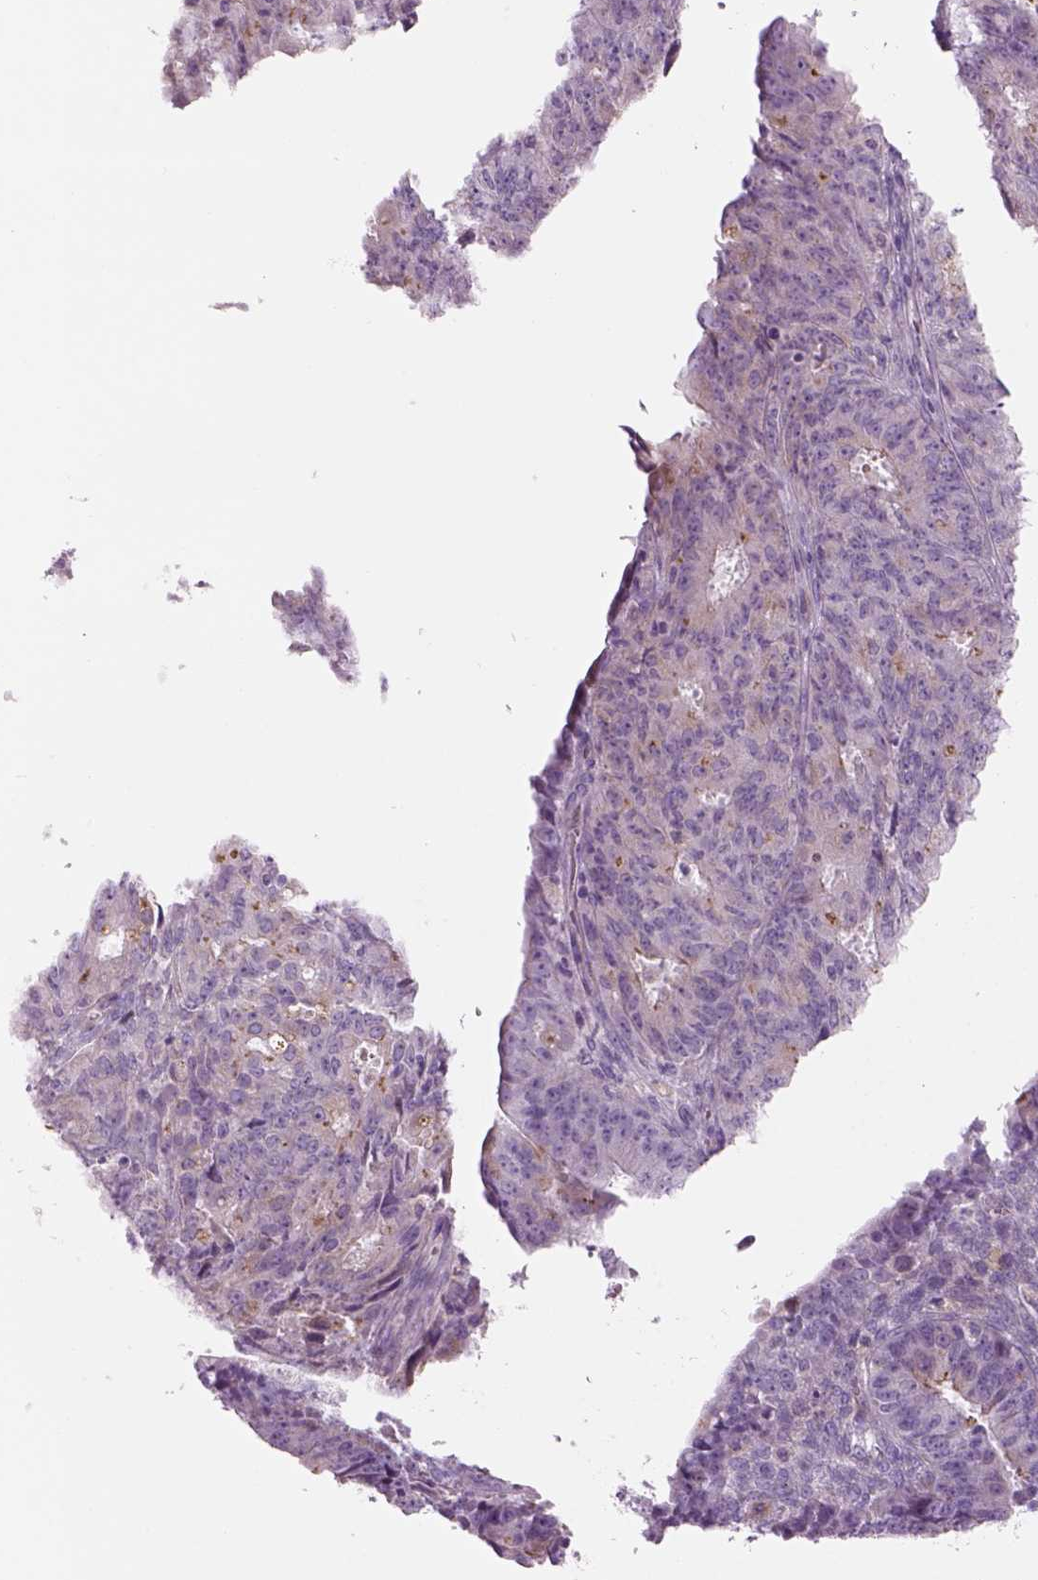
{"staining": {"intensity": "negative", "quantity": "none", "location": "none"}, "tissue": "ovarian cancer", "cell_type": "Tumor cells", "image_type": "cancer", "snomed": [{"axis": "morphology", "description": "Carcinoma, endometroid"}, {"axis": "topography", "description": "Ovary"}], "caption": "There is no significant positivity in tumor cells of ovarian cancer (endometroid carcinoma).", "gene": "IFT52", "patient": {"sex": "female", "age": 42}}